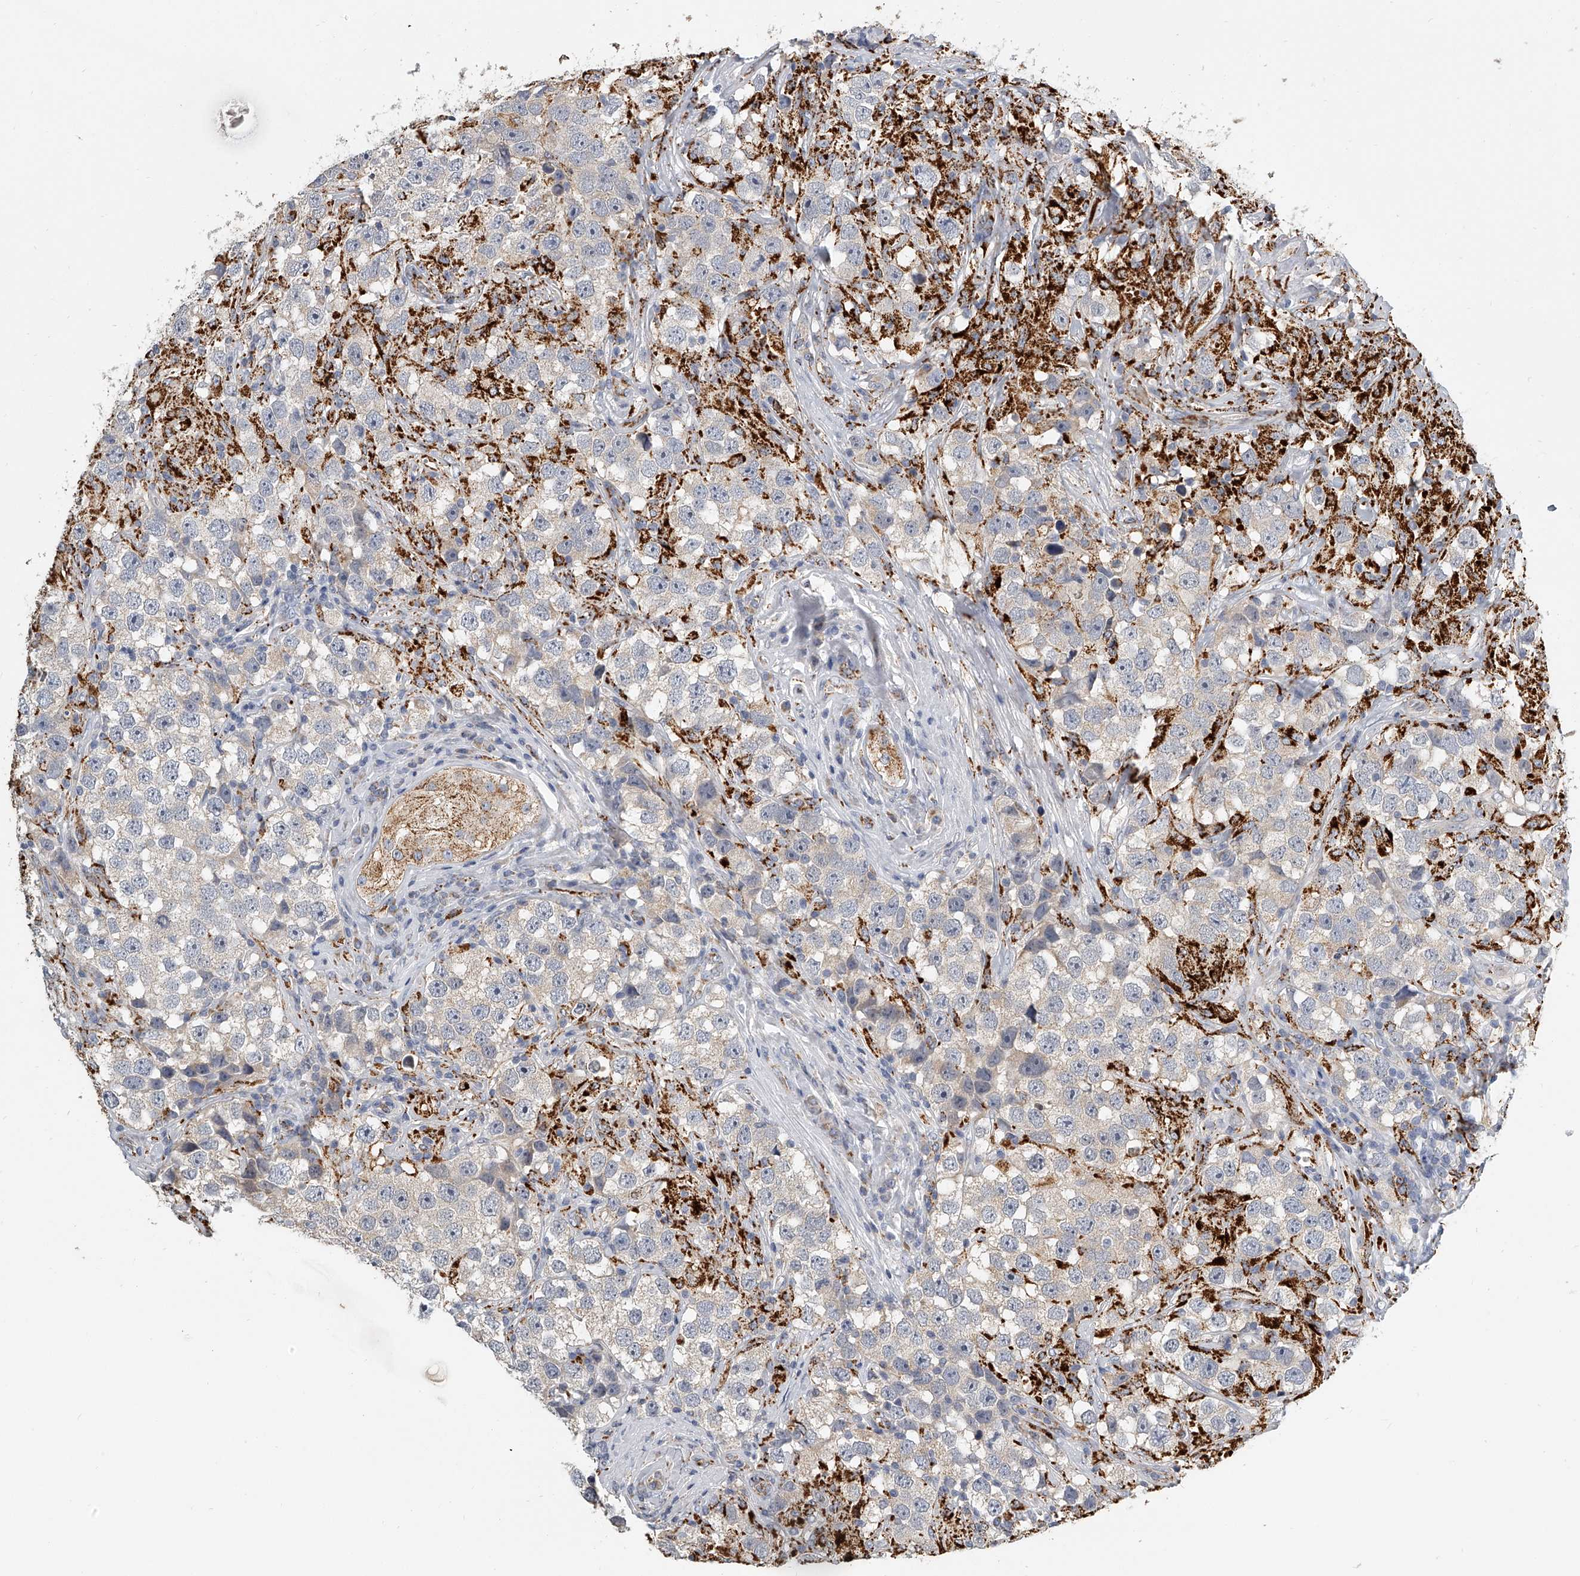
{"staining": {"intensity": "negative", "quantity": "none", "location": "none"}, "tissue": "testis cancer", "cell_type": "Tumor cells", "image_type": "cancer", "snomed": [{"axis": "morphology", "description": "Seminoma, NOS"}, {"axis": "topography", "description": "Testis"}], "caption": "This is an immunohistochemistry image of human testis cancer. There is no staining in tumor cells.", "gene": "KLHL7", "patient": {"sex": "male", "age": 49}}